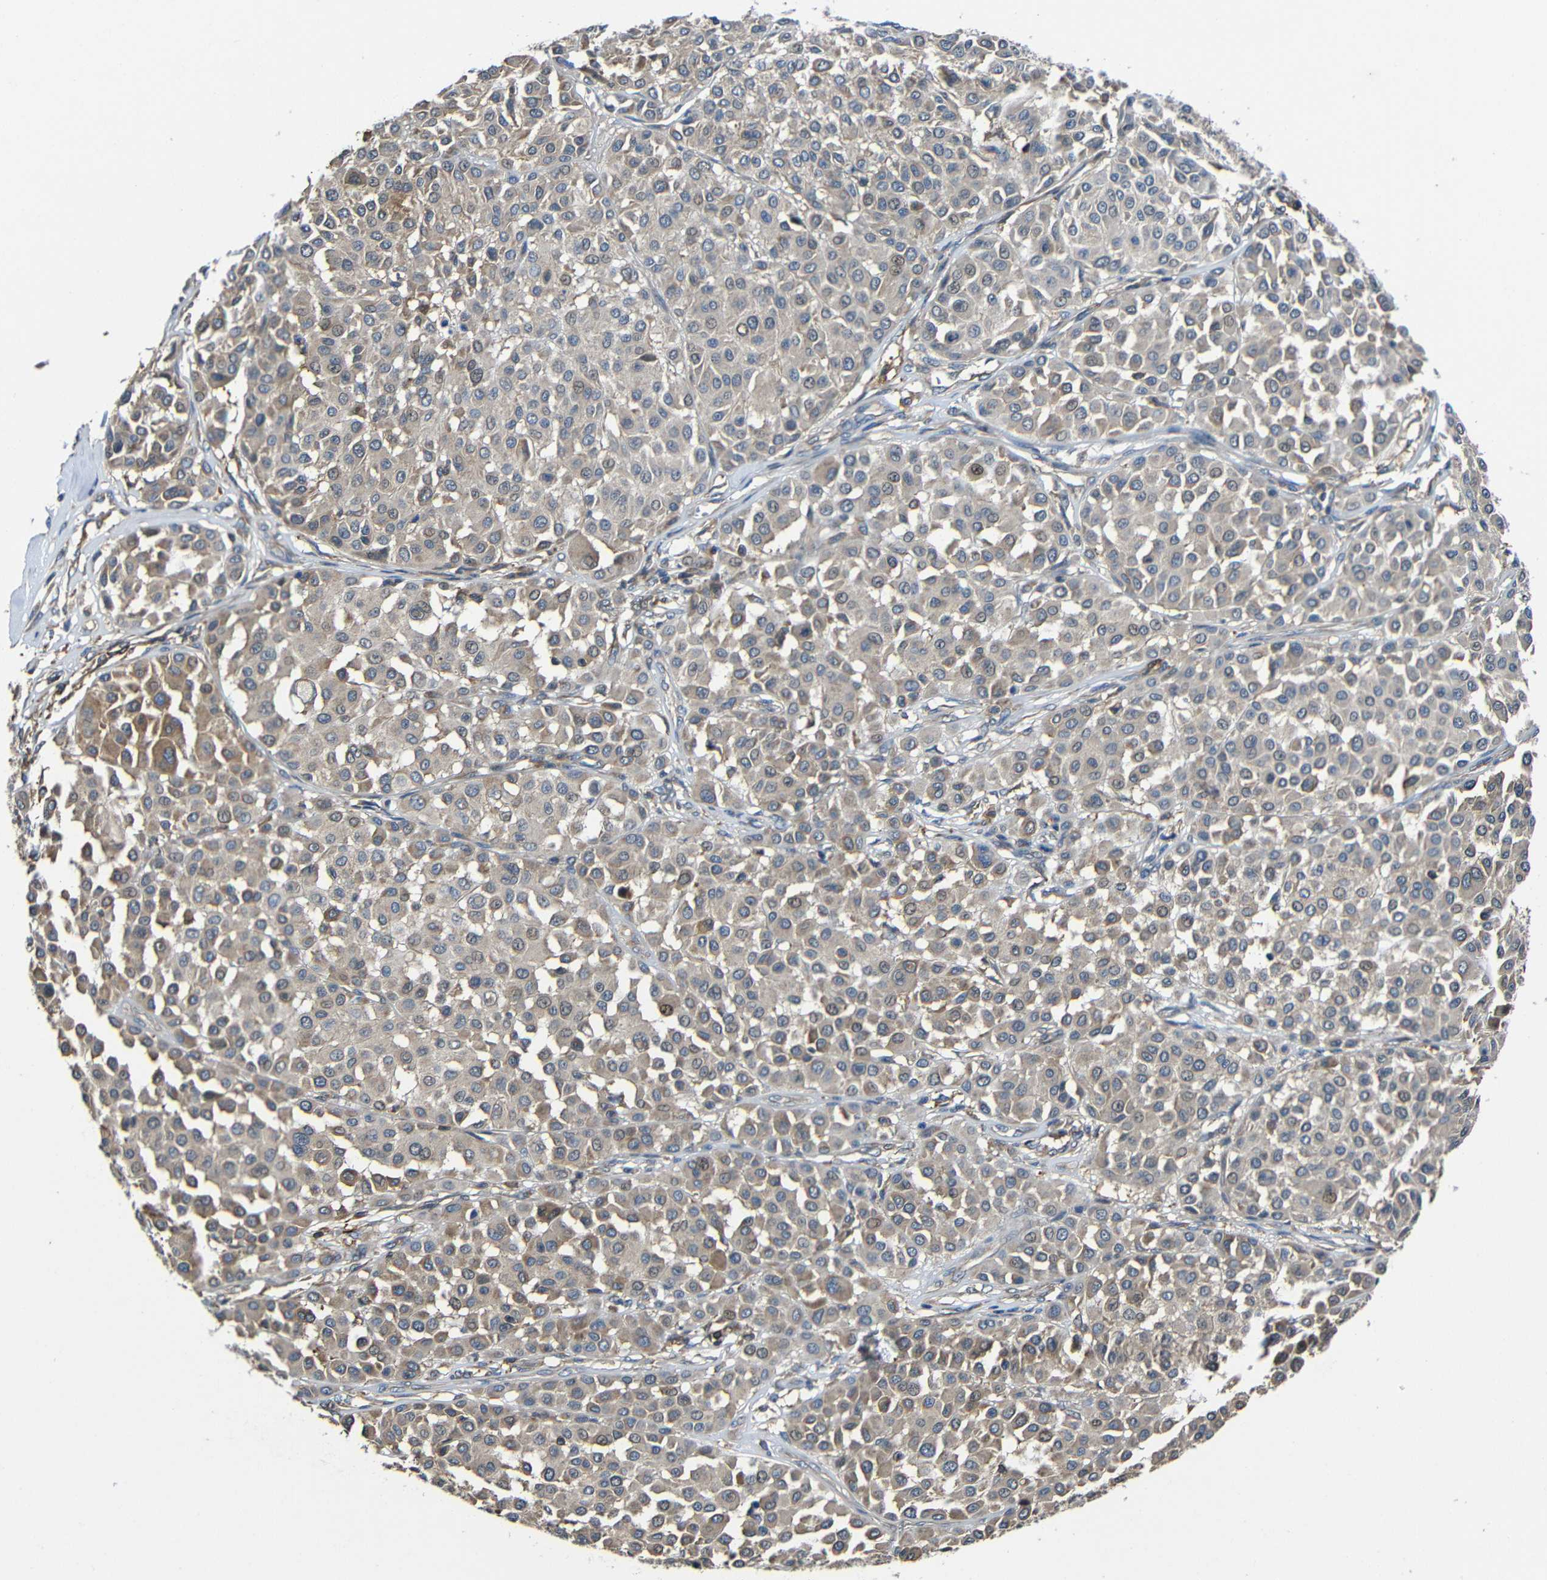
{"staining": {"intensity": "moderate", "quantity": ">75%", "location": "cytoplasmic/membranous"}, "tissue": "melanoma", "cell_type": "Tumor cells", "image_type": "cancer", "snomed": [{"axis": "morphology", "description": "Malignant melanoma, Metastatic site"}, {"axis": "topography", "description": "Soft tissue"}], "caption": "Tumor cells reveal moderate cytoplasmic/membranous positivity in approximately >75% of cells in melanoma.", "gene": "GDI1", "patient": {"sex": "male", "age": 41}}